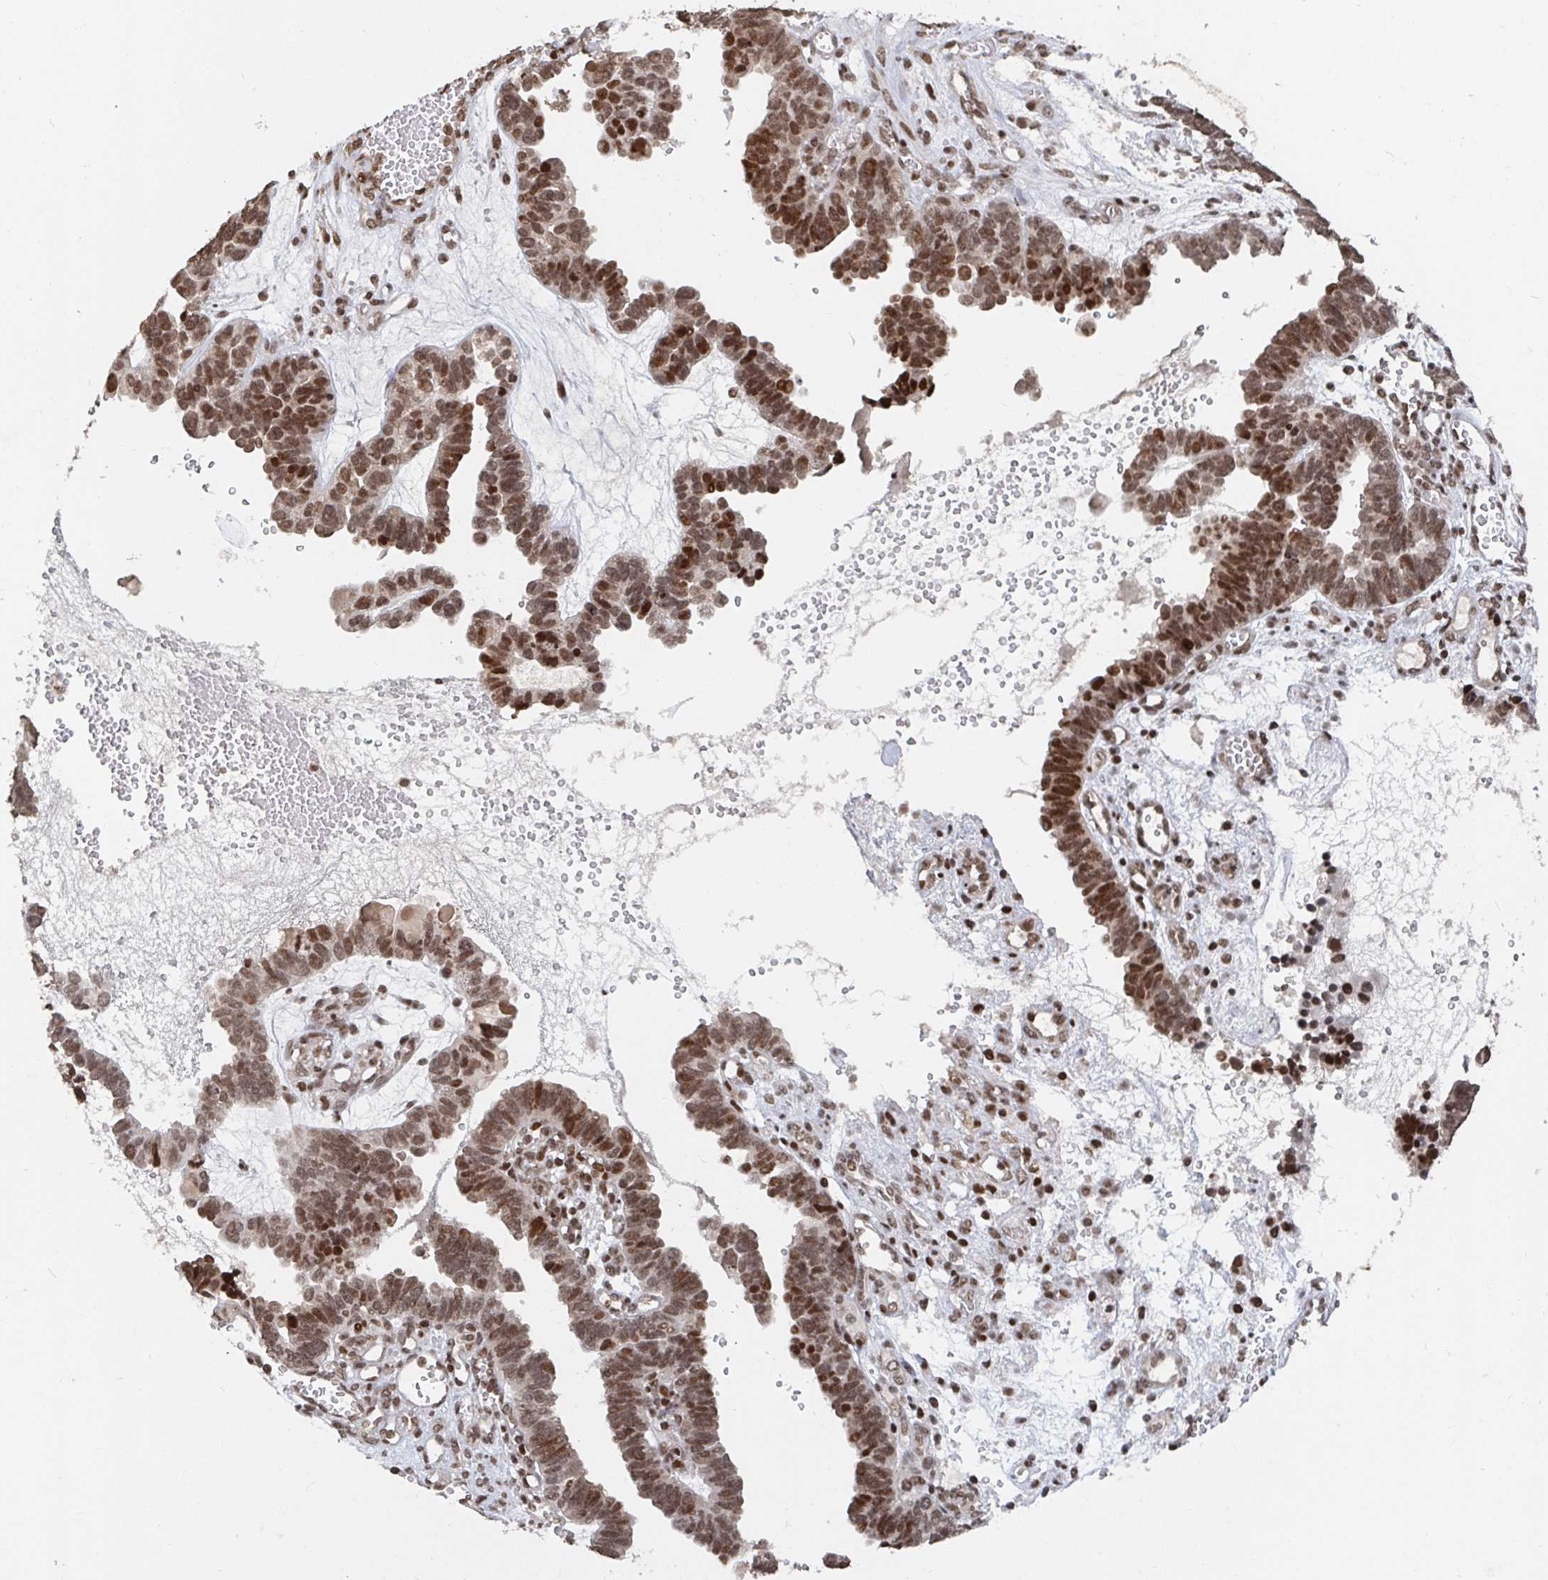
{"staining": {"intensity": "moderate", "quantity": ">75%", "location": "nuclear"}, "tissue": "ovarian cancer", "cell_type": "Tumor cells", "image_type": "cancer", "snomed": [{"axis": "morphology", "description": "Cystadenocarcinoma, serous, NOS"}, {"axis": "topography", "description": "Ovary"}], "caption": "Protein analysis of ovarian cancer tissue exhibits moderate nuclear staining in approximately >75% of tumor cells. The staining is performed using DAB brown chromogen to label protein expression. The nuclei are counter-stained blue using hematoxylin.", "gene": "ZDHHC12", "patient": {"sex": "female", "age": 51}}